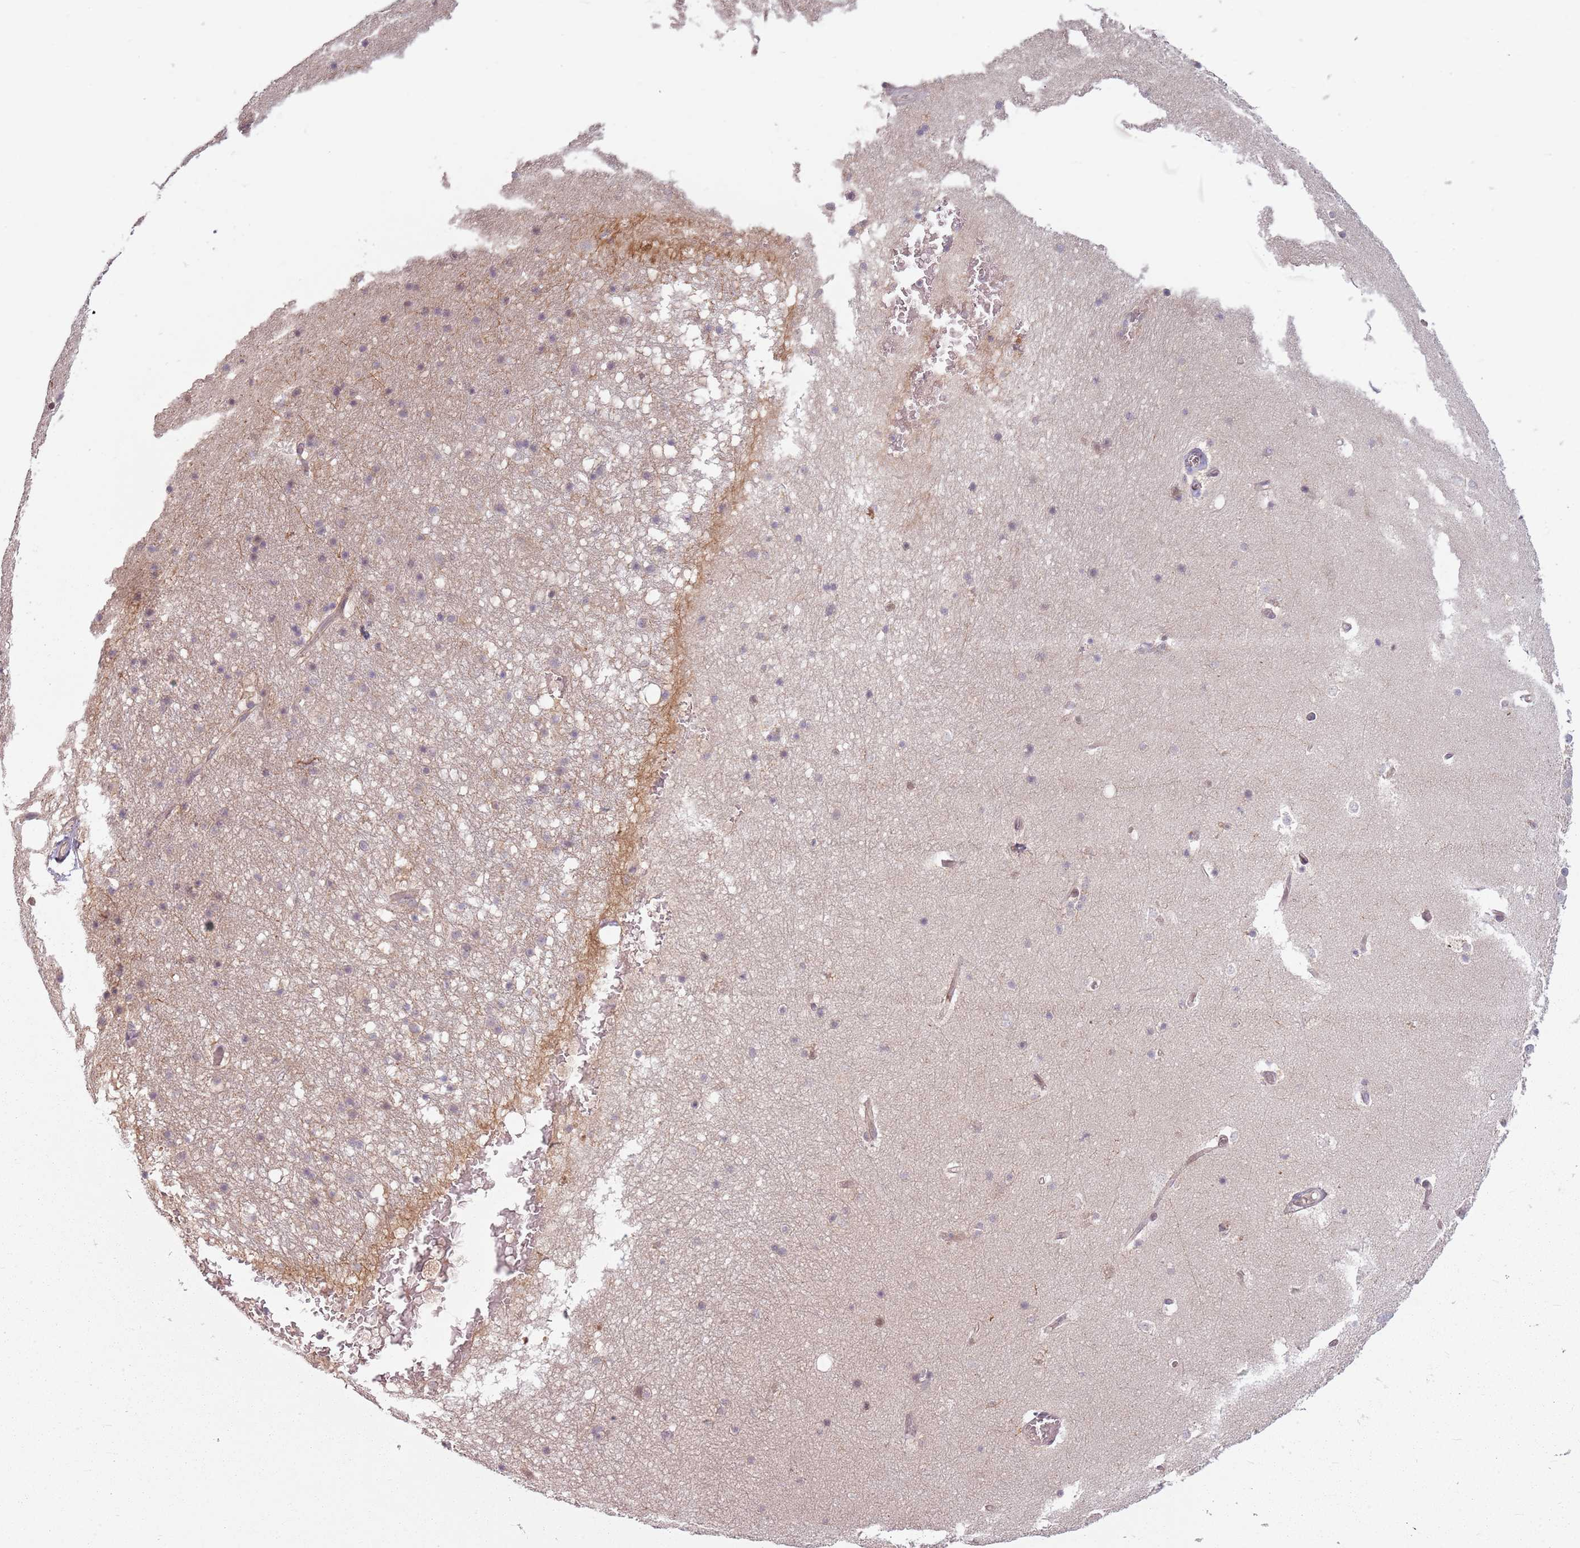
{"staining": {"intensity": "negative", "quantity": "none", "location": "none"}, "tissue": "hippocampus", "cell_type": "Glial cells", "image_type": "normal", "snomed": [{"axis": "morphology", "description": "Normal tissue, NOS"}, {"axis": "topography", "description": "Hippocampus"}], "caption": "The histopathology image displays no staining of glial cells in unremarkable hippocampus. Nuclei are stained in blue.", "gene": "ADGRG1", "patient": {"sex": "female", "age": 52}}